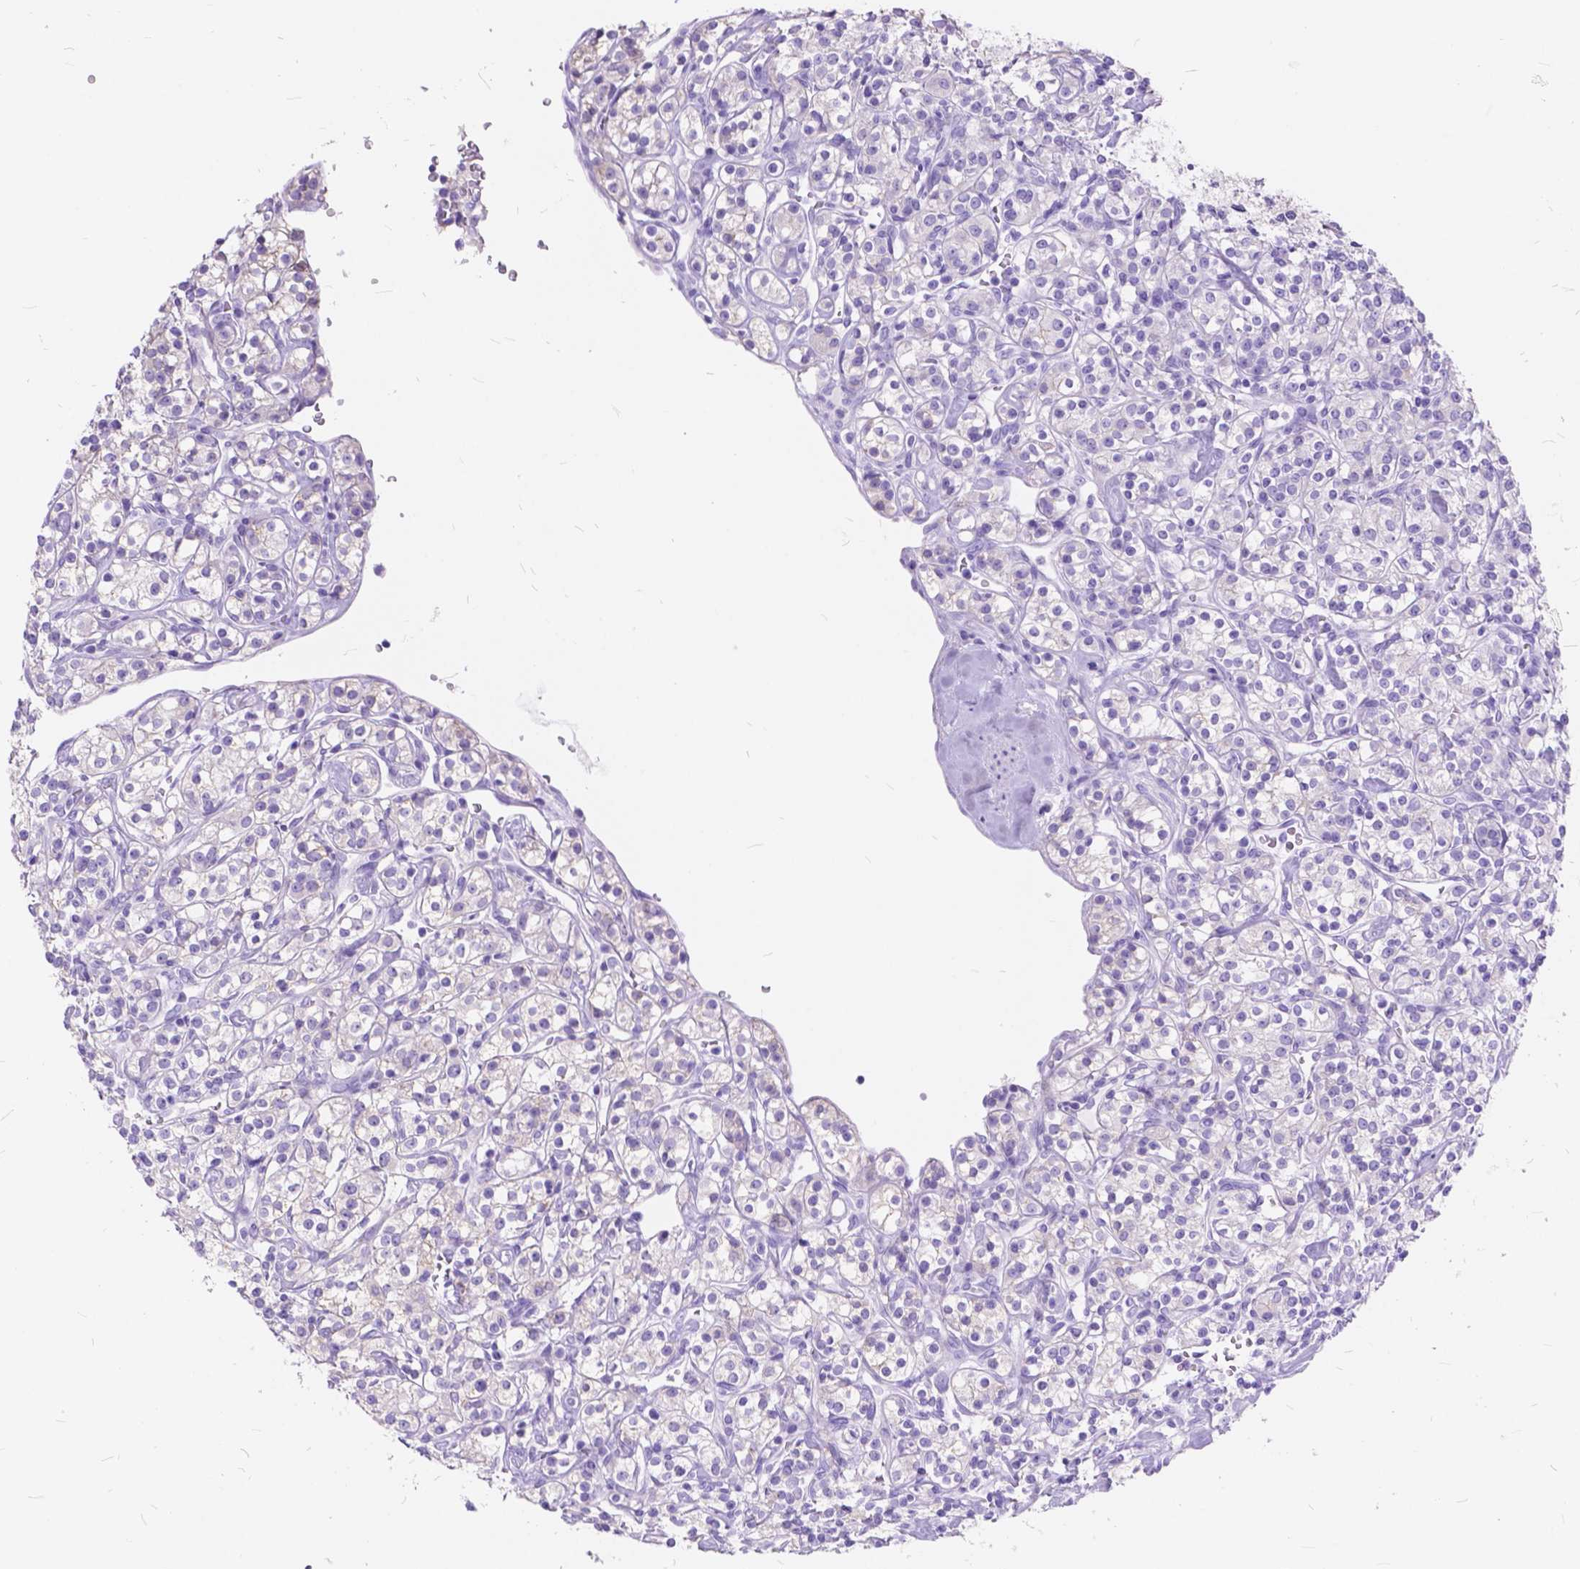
{"staining": {"intensity": "negative", "quantity": "none", "location": "none"}, "tissue": "renal cancer", "cell_type": "Tumor cells", "image_type": "cancer", "snomed": [{"axis": "morphology", "description": "Adenocarcinoma, NOS"}, {"axis": "topography", "description": "Kidney"}], "caption": "This histopathology image is of renal adenocarcinoma stained with immunohistochemistry (IHC) to label a protein in brown with the nuclei are counter-stained blue. There is no positivity in tumor cells.", "gene": "FOXL2", "patient": {"sex": "male", "age": 77}}